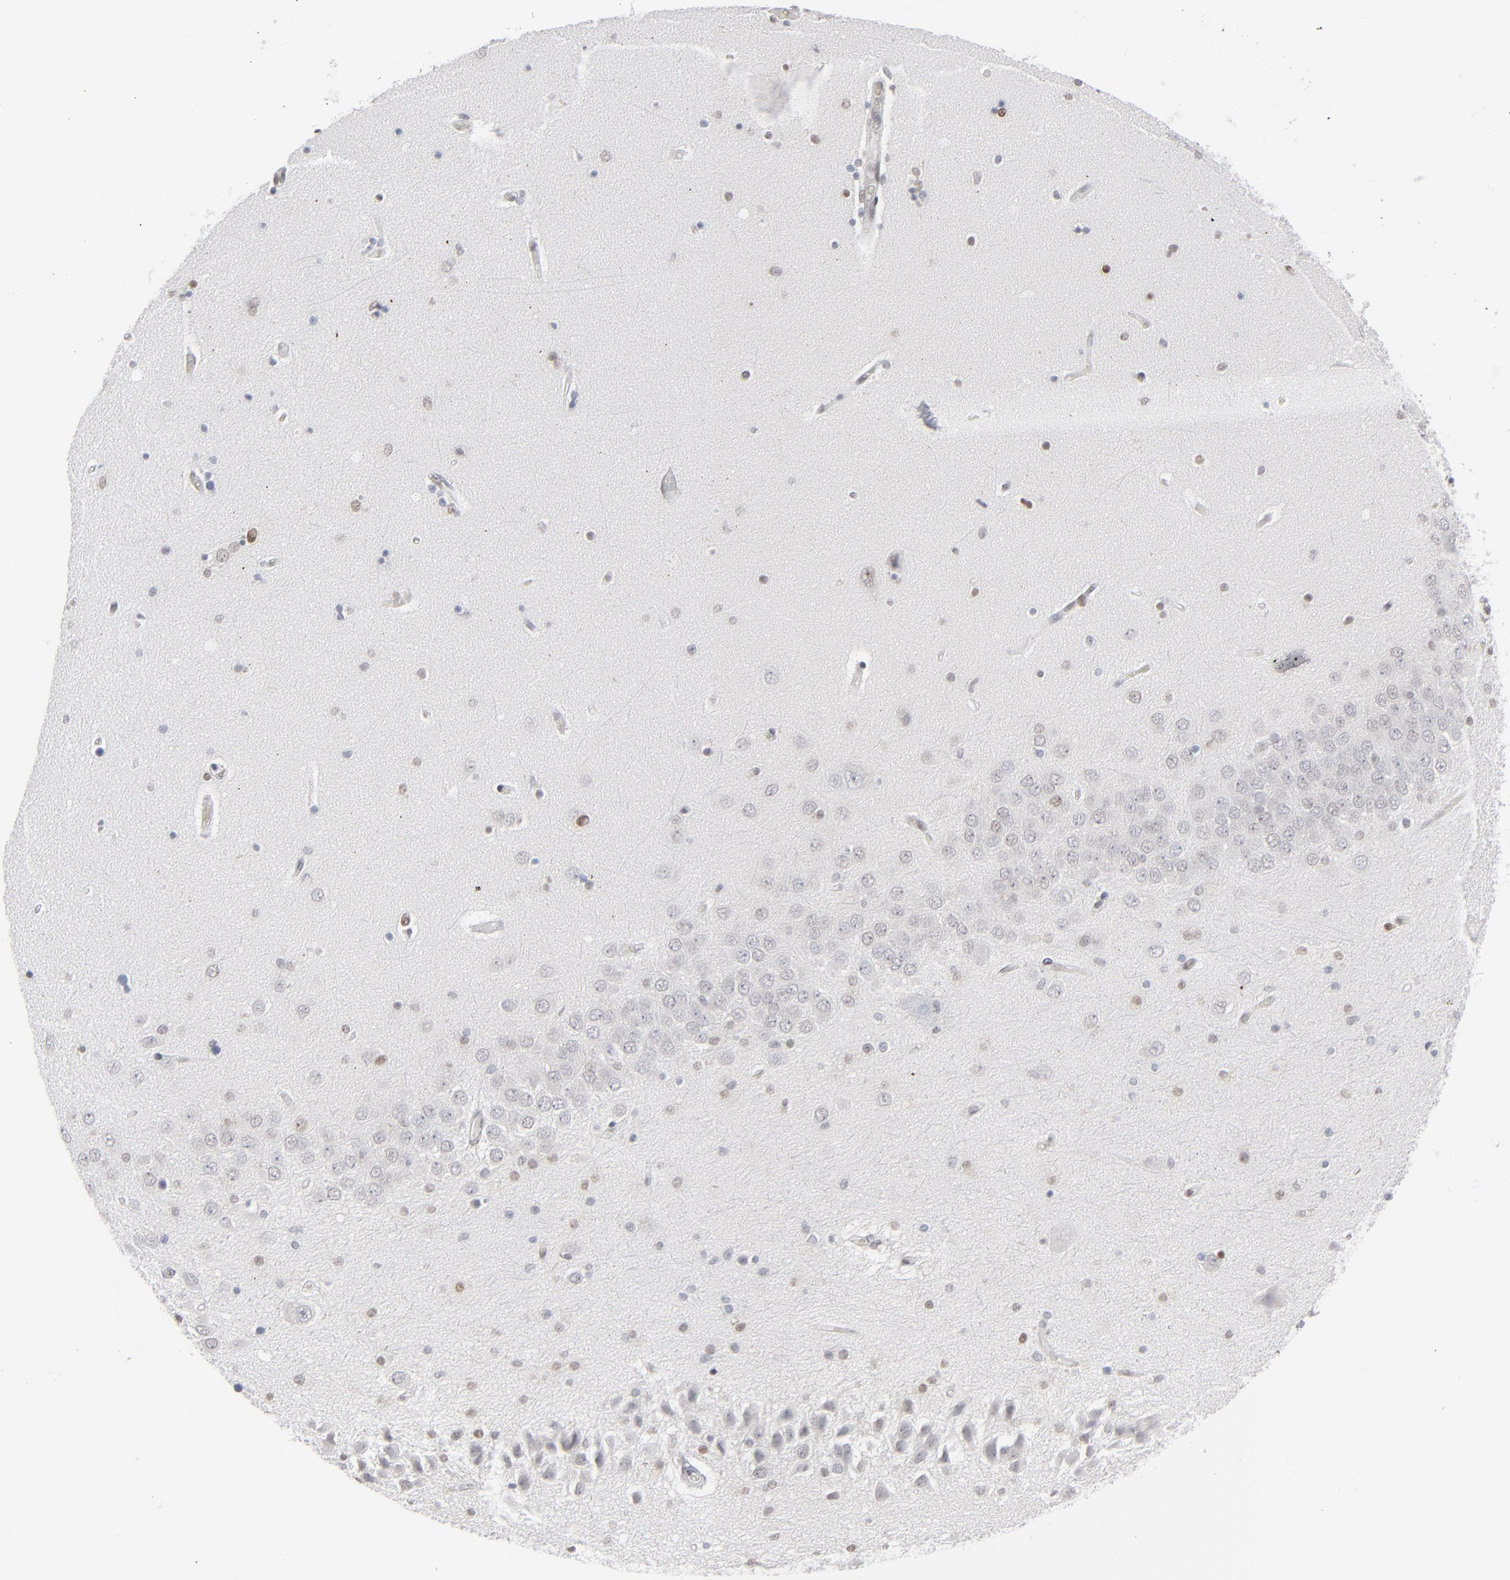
{"staining": {"intensity": "negative", "quantity": "none", "location": "none"}, "tissue": "hippocampus", "cell_type": "Glial cells", "image_type": "normal", "snomed": [{"axis": "morphology", "description": "Normal tissue, NOS"}, {"axis": "topography", "description": "Hippocampus"}], "caption": "The photomicrograph displays no staining of glial cells in unremarkable hippocampus. (DAB (3,3'-diaminobenzidine) IHC, high magnification).", "gene": "IRF9", "patient": {"sex": "female", "age": 54}}